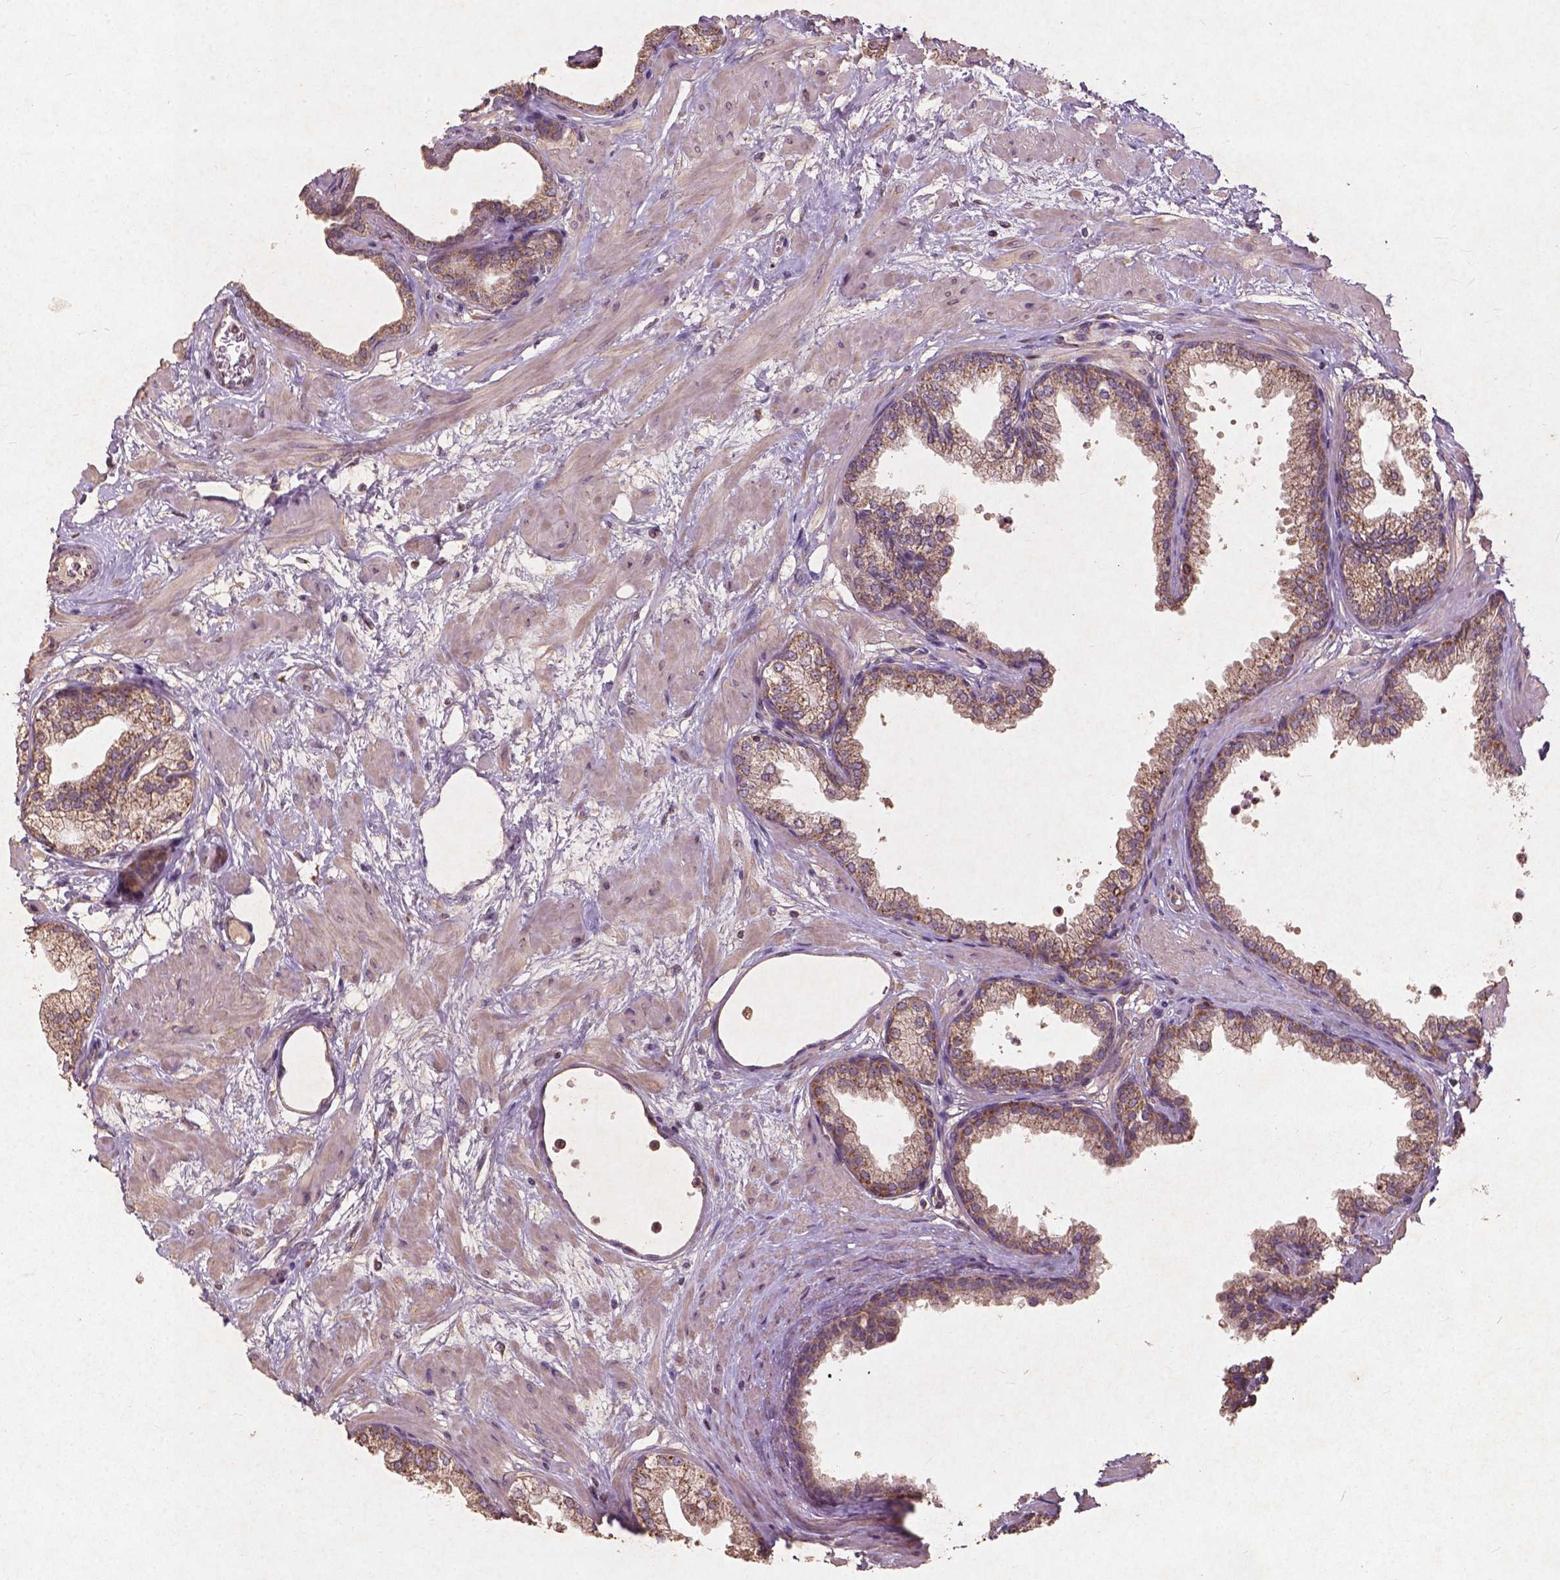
{"staining": {"intensity": "moderate", "quantity": ">75%", "location": "cytoplasmic/membranous"}, "tissue": "prostate", "cell_type": "Glandular cells", "image_type": "normal", "snomed": [{"axis": "morphology", "description": "Normal tissue, NOS"}, {"axis": "topography", "description": "Prostate"}], "caption": "The image exhibits a brown stain indicating the presence of a protein in the cytoplasmic/membranous of glandular cells in prostate.", "gene": "ST6GALNAC5", "patient": {"sex": "male", "age": 37}}